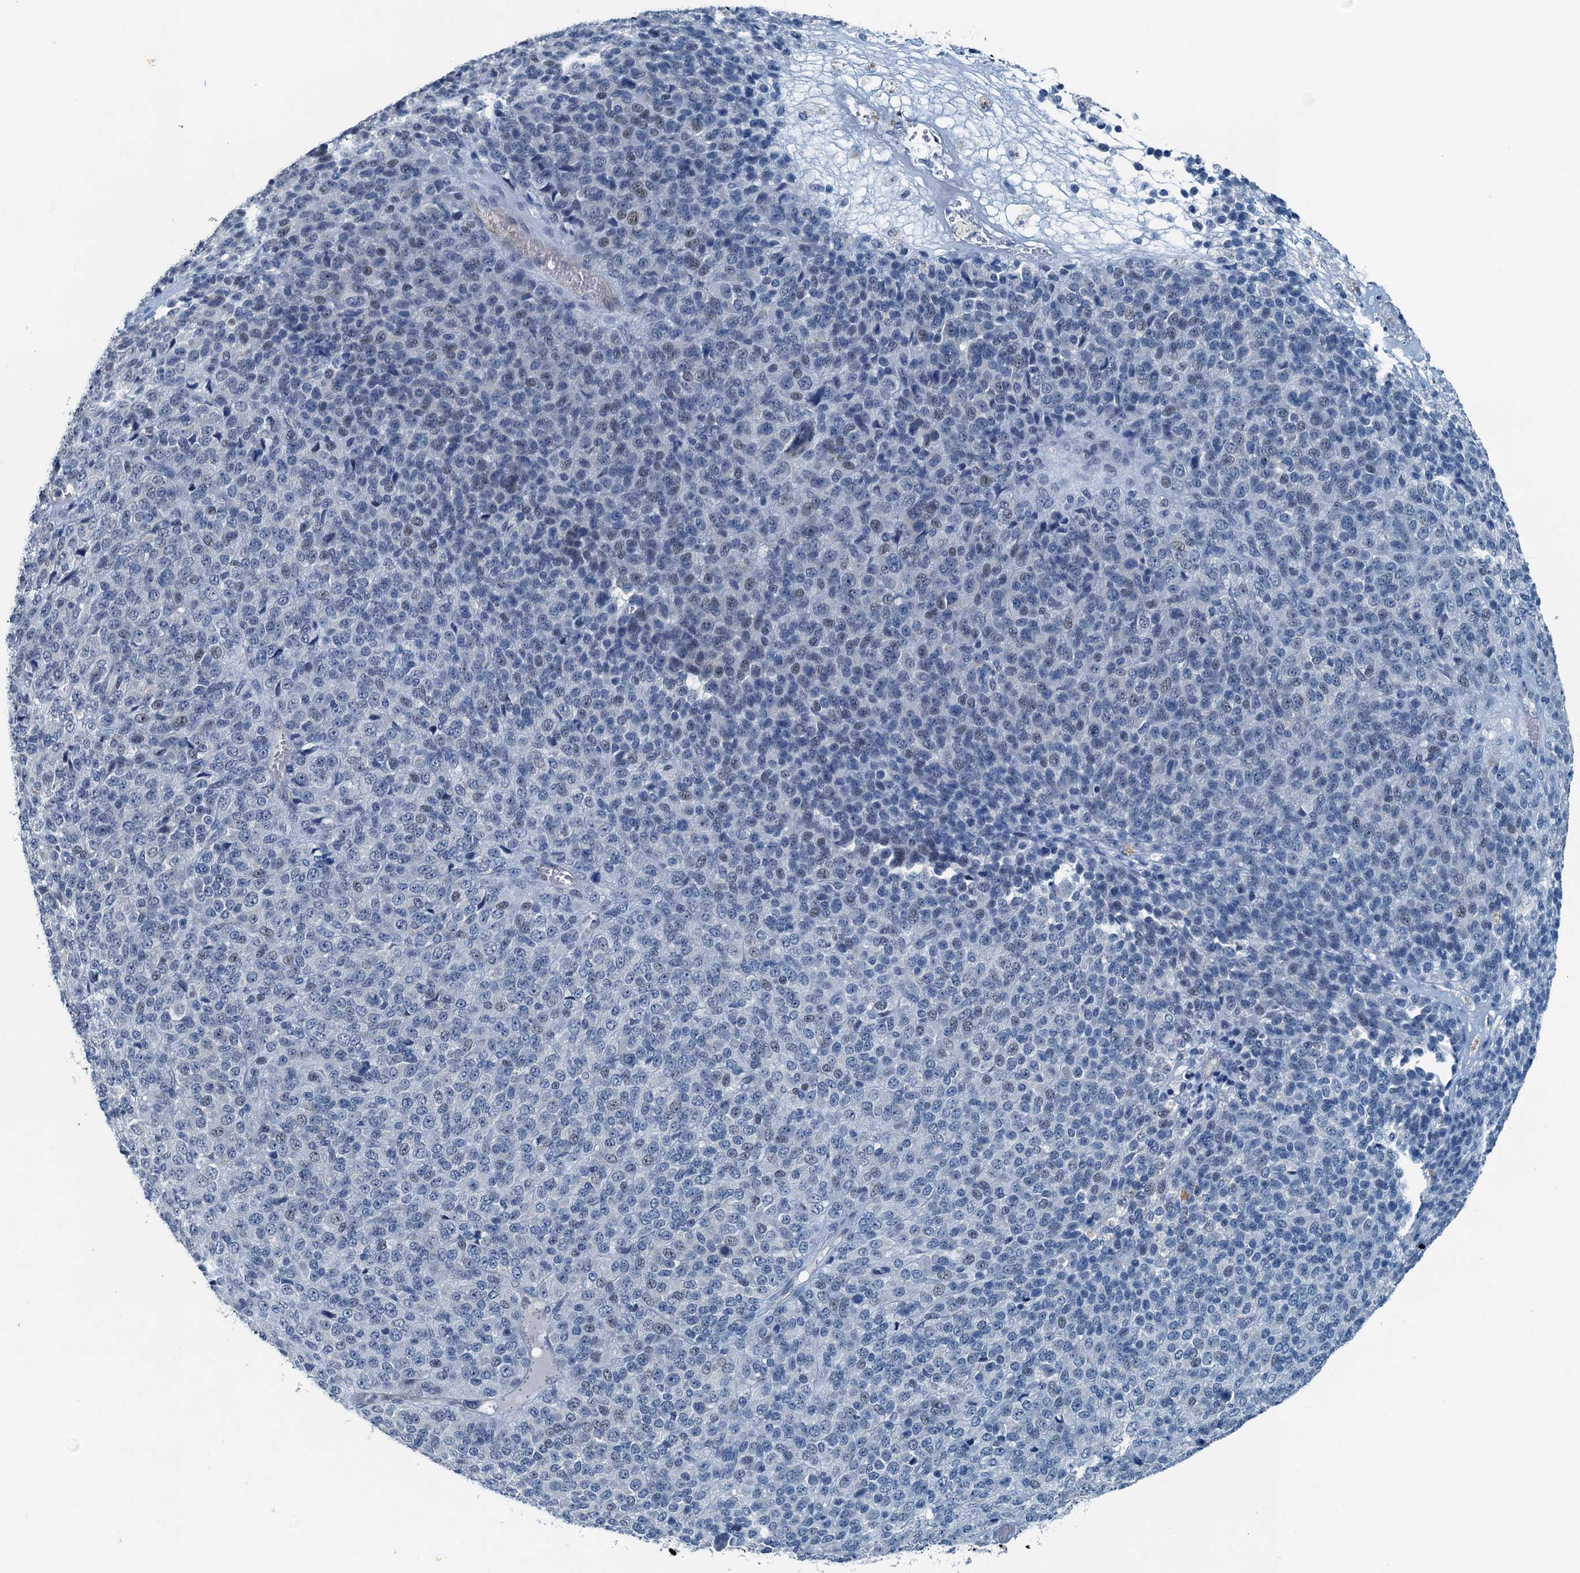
{"staining": {"intensity": "negative", "quantity": "none", "location": "none"}, "tissue": "melanoma", "cell_type": "Tumor cells", "image_type": "cancer", "snomed": [{"axis": "morphology", "description": "Malignant melanoma, Metastatic site"}, {"axis": "topography", "description": "Brain"}], "caption": "Tumor cells are negative for protein expression in human malignant melanoma (metastatic site). (Stains: DAB immunohistochemistry with hematoxylin counter stain, Microscopy: brightfield microscopy at high magnification).", "gene": "GFOD2", "patient": {"sex": "female", "age": 56}}